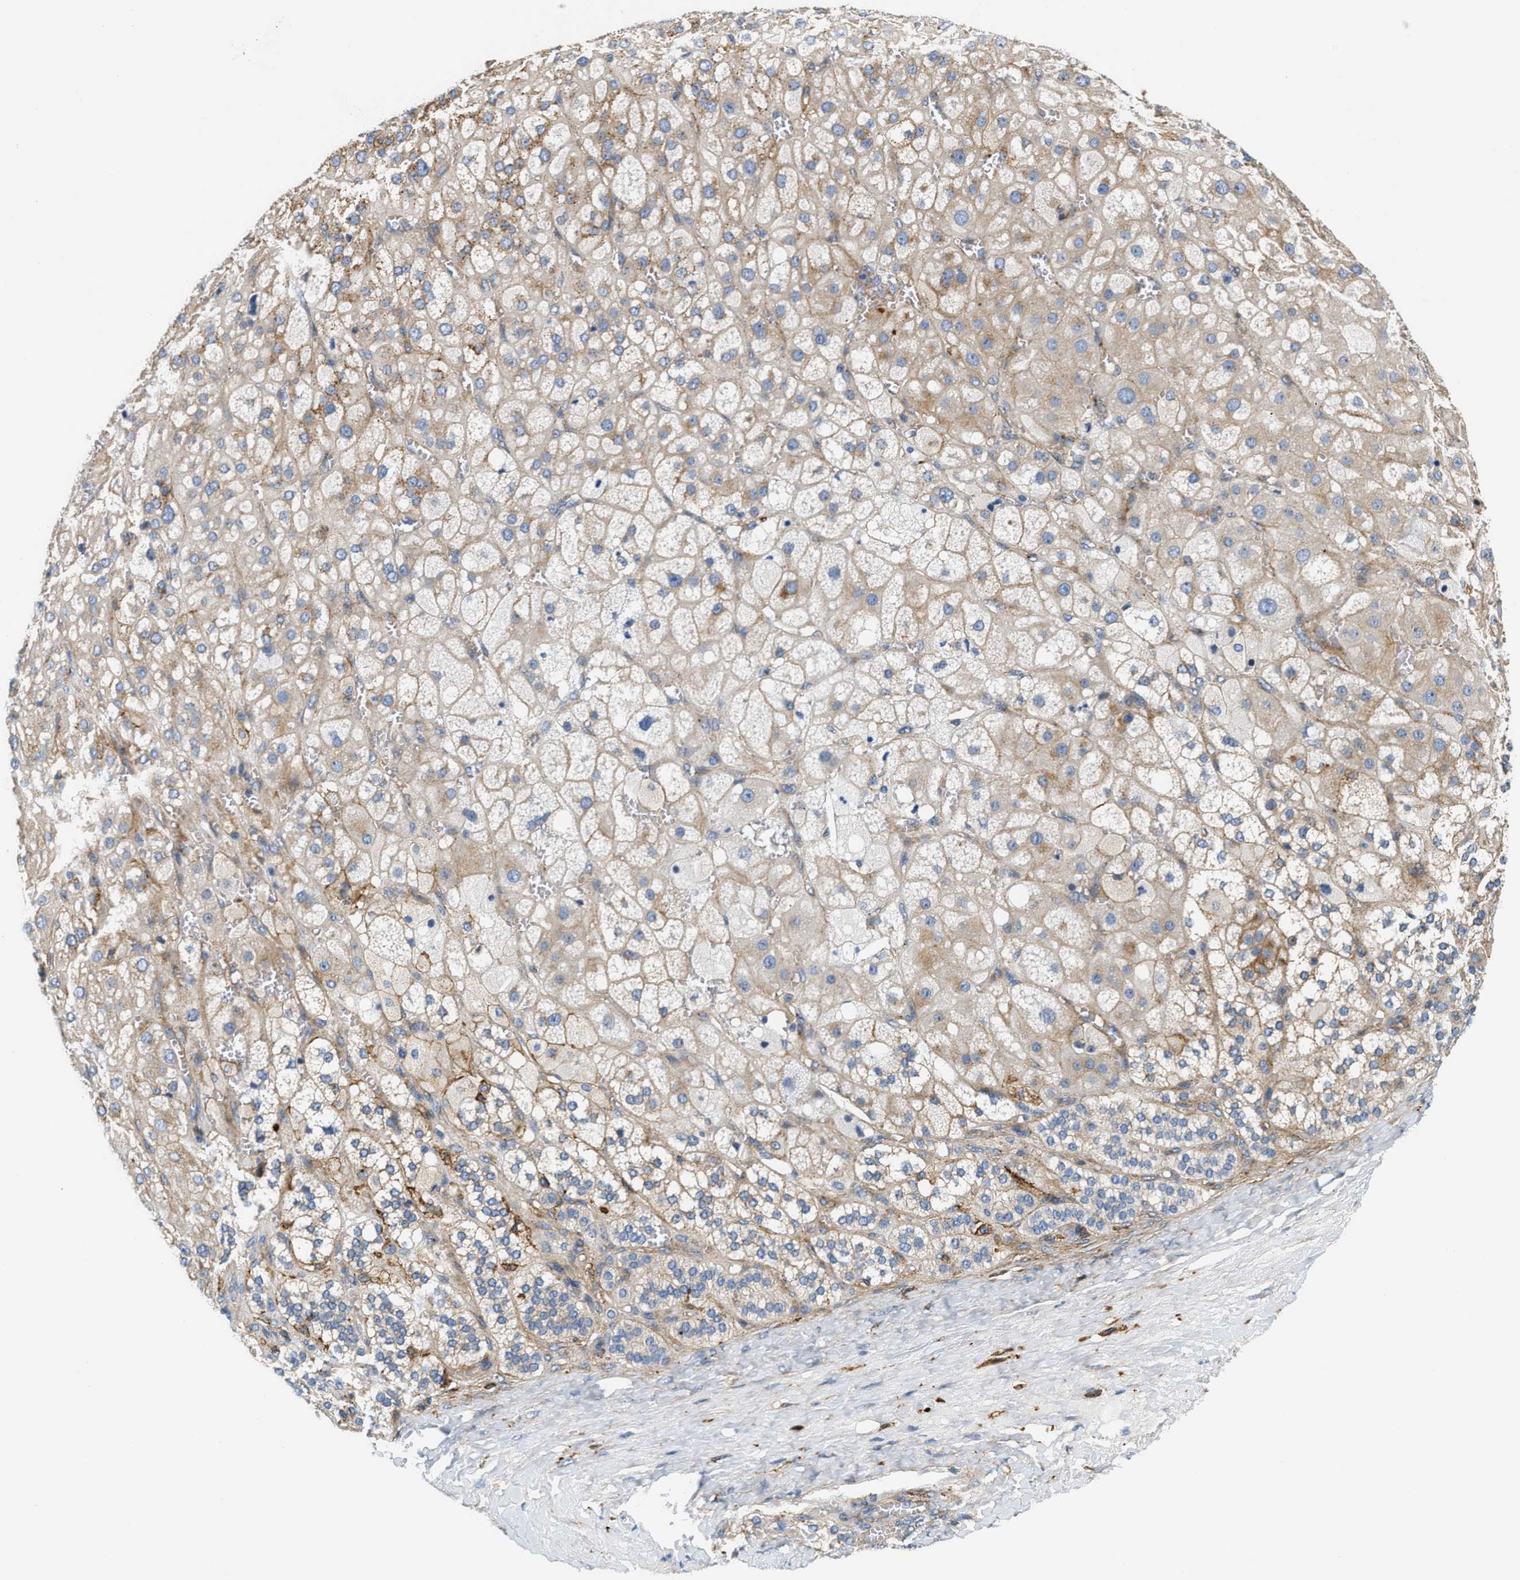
{"staining": {"intensity": "moderate", "quantity": "25%-75%", "location": "cytoplasmic/membranous"}, "tissue": "adrenal gland", "cell_type": "Glandular cells", "image_type": "normal", "snomed": [{"axis": "morphology", "description": "Normal tissue, NOS"}, {"axis": "topography", "description": "Adrenal gland"}], "caption": "Benign adrenal gland demonstrates moderate cytoplasmic/membranous staining in approximately 25%-75% of glandular cells.", "gene": "NSUN7", "patient": {"sex": "female", "age": 47}}